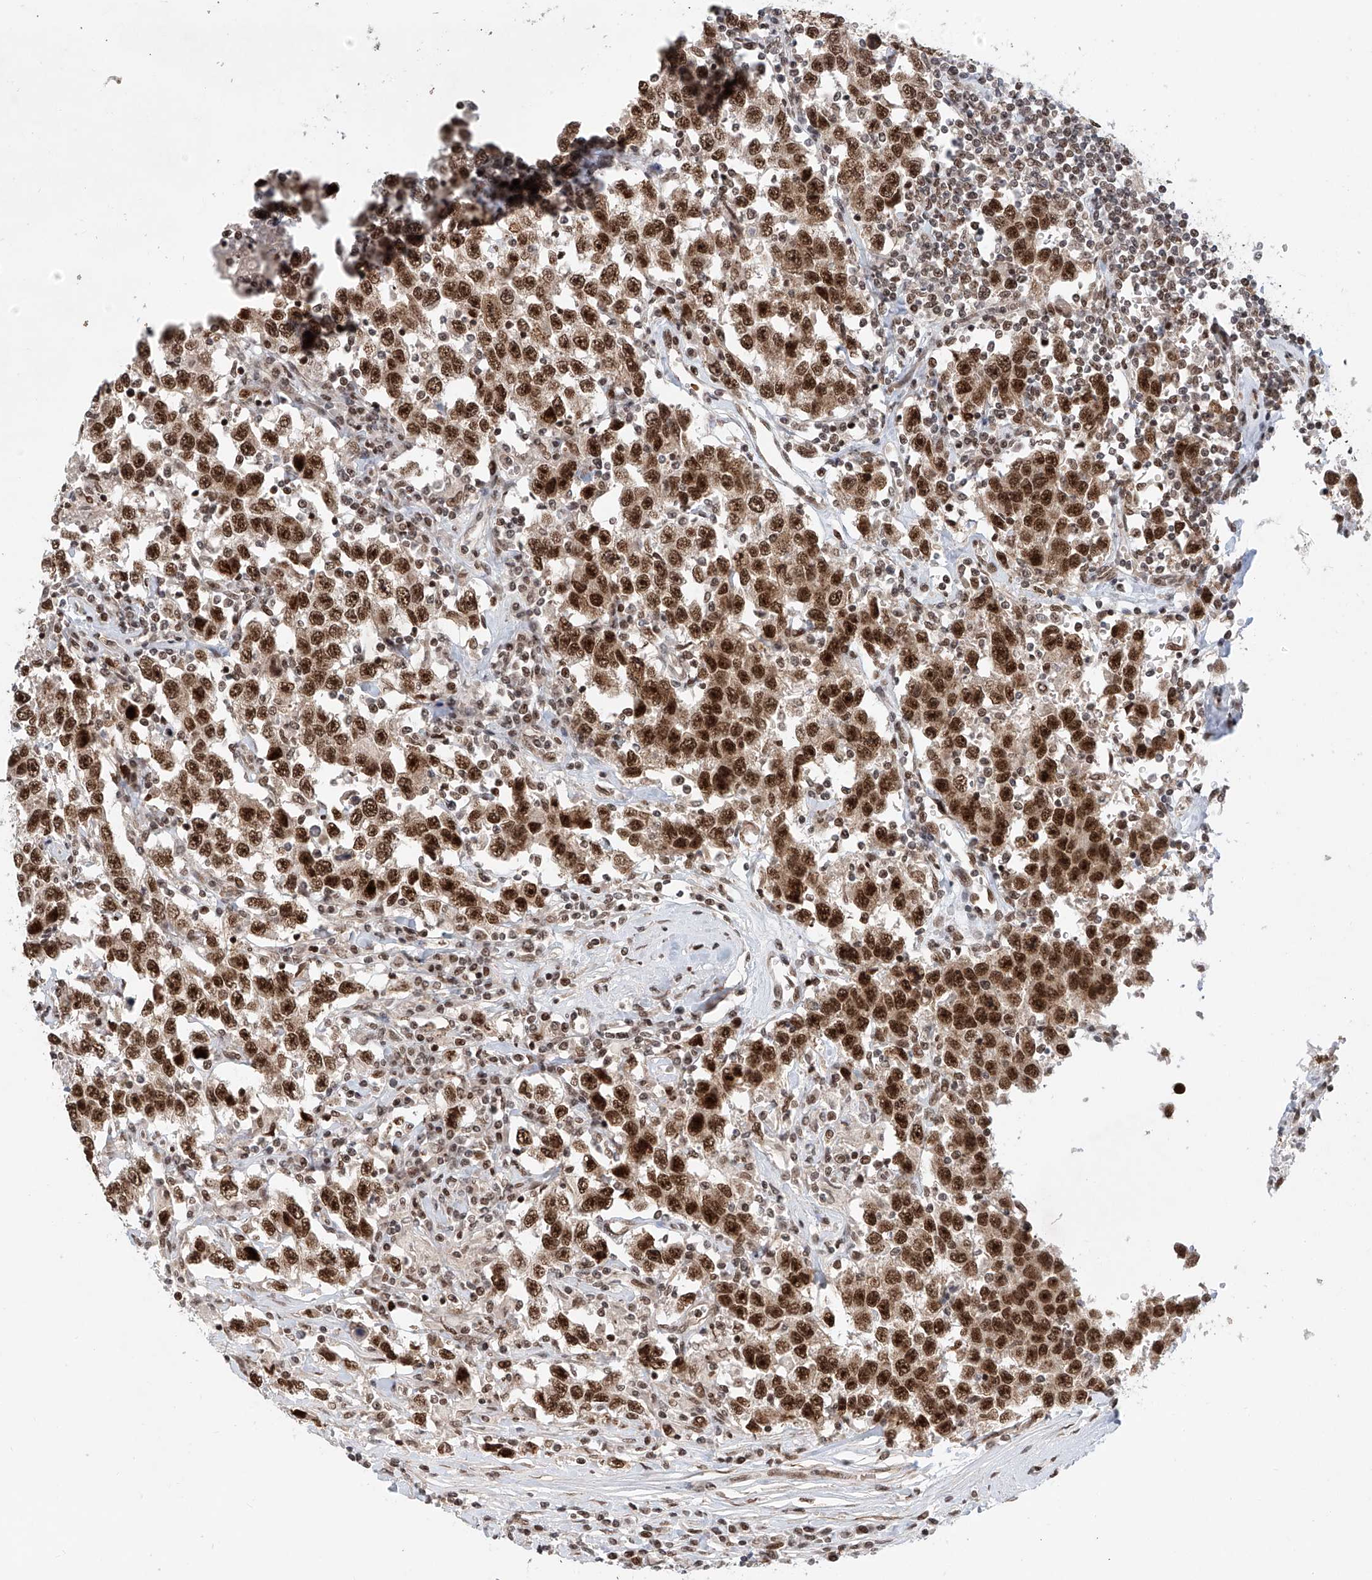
{"staining": {"intensity": "strong", "quantity": ">75%", "location": "nuclear"}, "tissue": "testis cancer", "cell_type": "Tumor cells", "image_type": "cancer", "snomed": [{"axis": "morphology", "description": "Seminoma, NOS"}, {"axis": "topography", "description": "Testis"}], "caption": "This is a histology image of IHC staining of testis cancer (seminoma), which shows strong staining in the nuclear of tumor cells.", "gene": "ZNF470", "patient": {"sex": "male", "age": 41}}